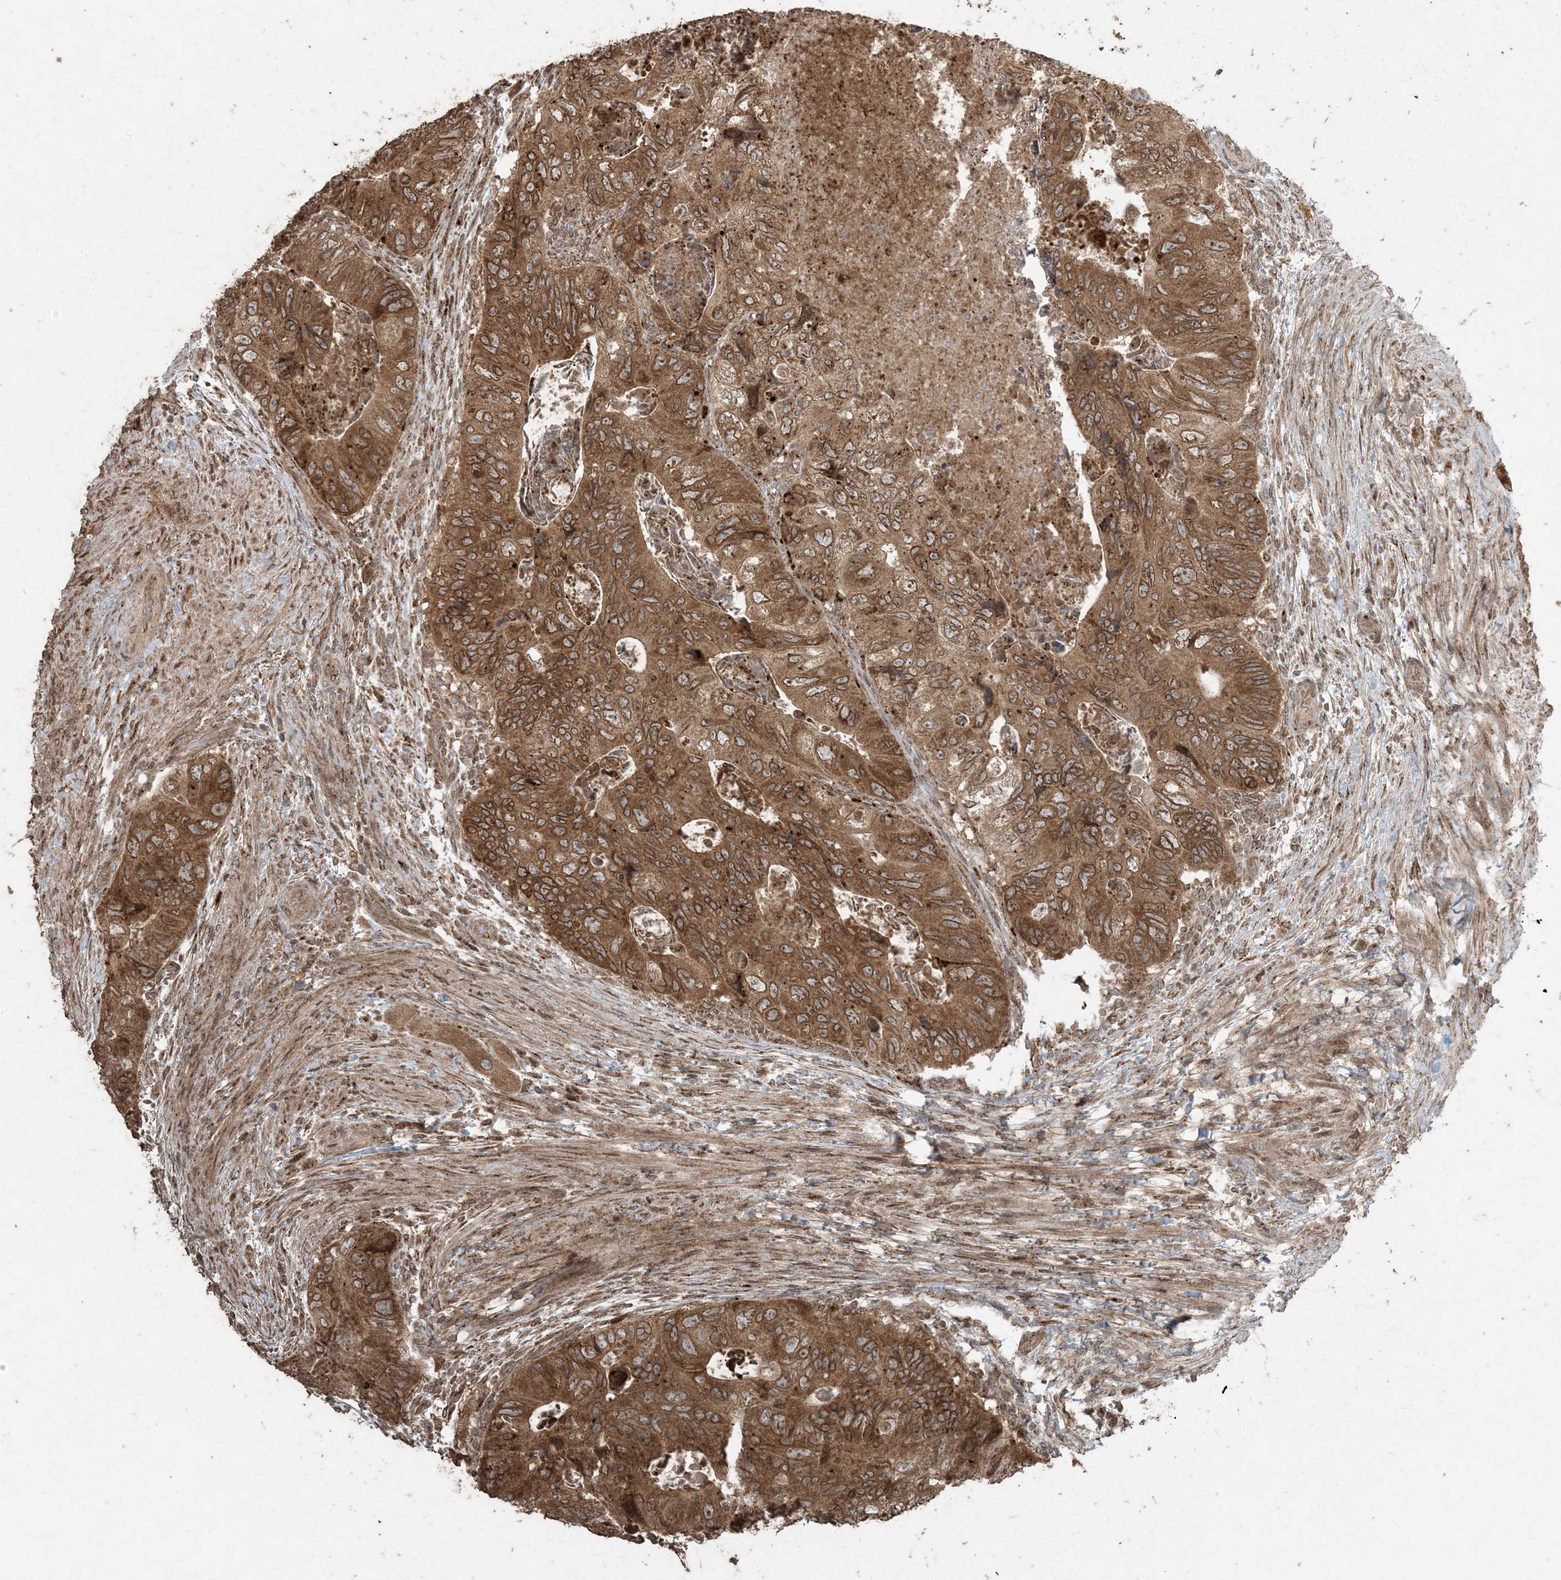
{"staining": {"intensity": "strong", "quantity": ">75%", "location": "cytoplasmic/membranous"}, "tissue": "colorectal cancer", "cell_type": "Tumor cells", "image_type": "cancer", "snomed": [{"axis": "morphology", "description": "Adenocarcinoma, NOS"}, {"axis": "topography", "description": "Rectum"}], "caption": "An image of colorectal cancer (adenocarcinoma) stained for a protein displays strong cytoplasmic/membranous brown staining in tumor cells.", "gene": "DDX19B", "patient": {"sex": "male", "age": 63}}